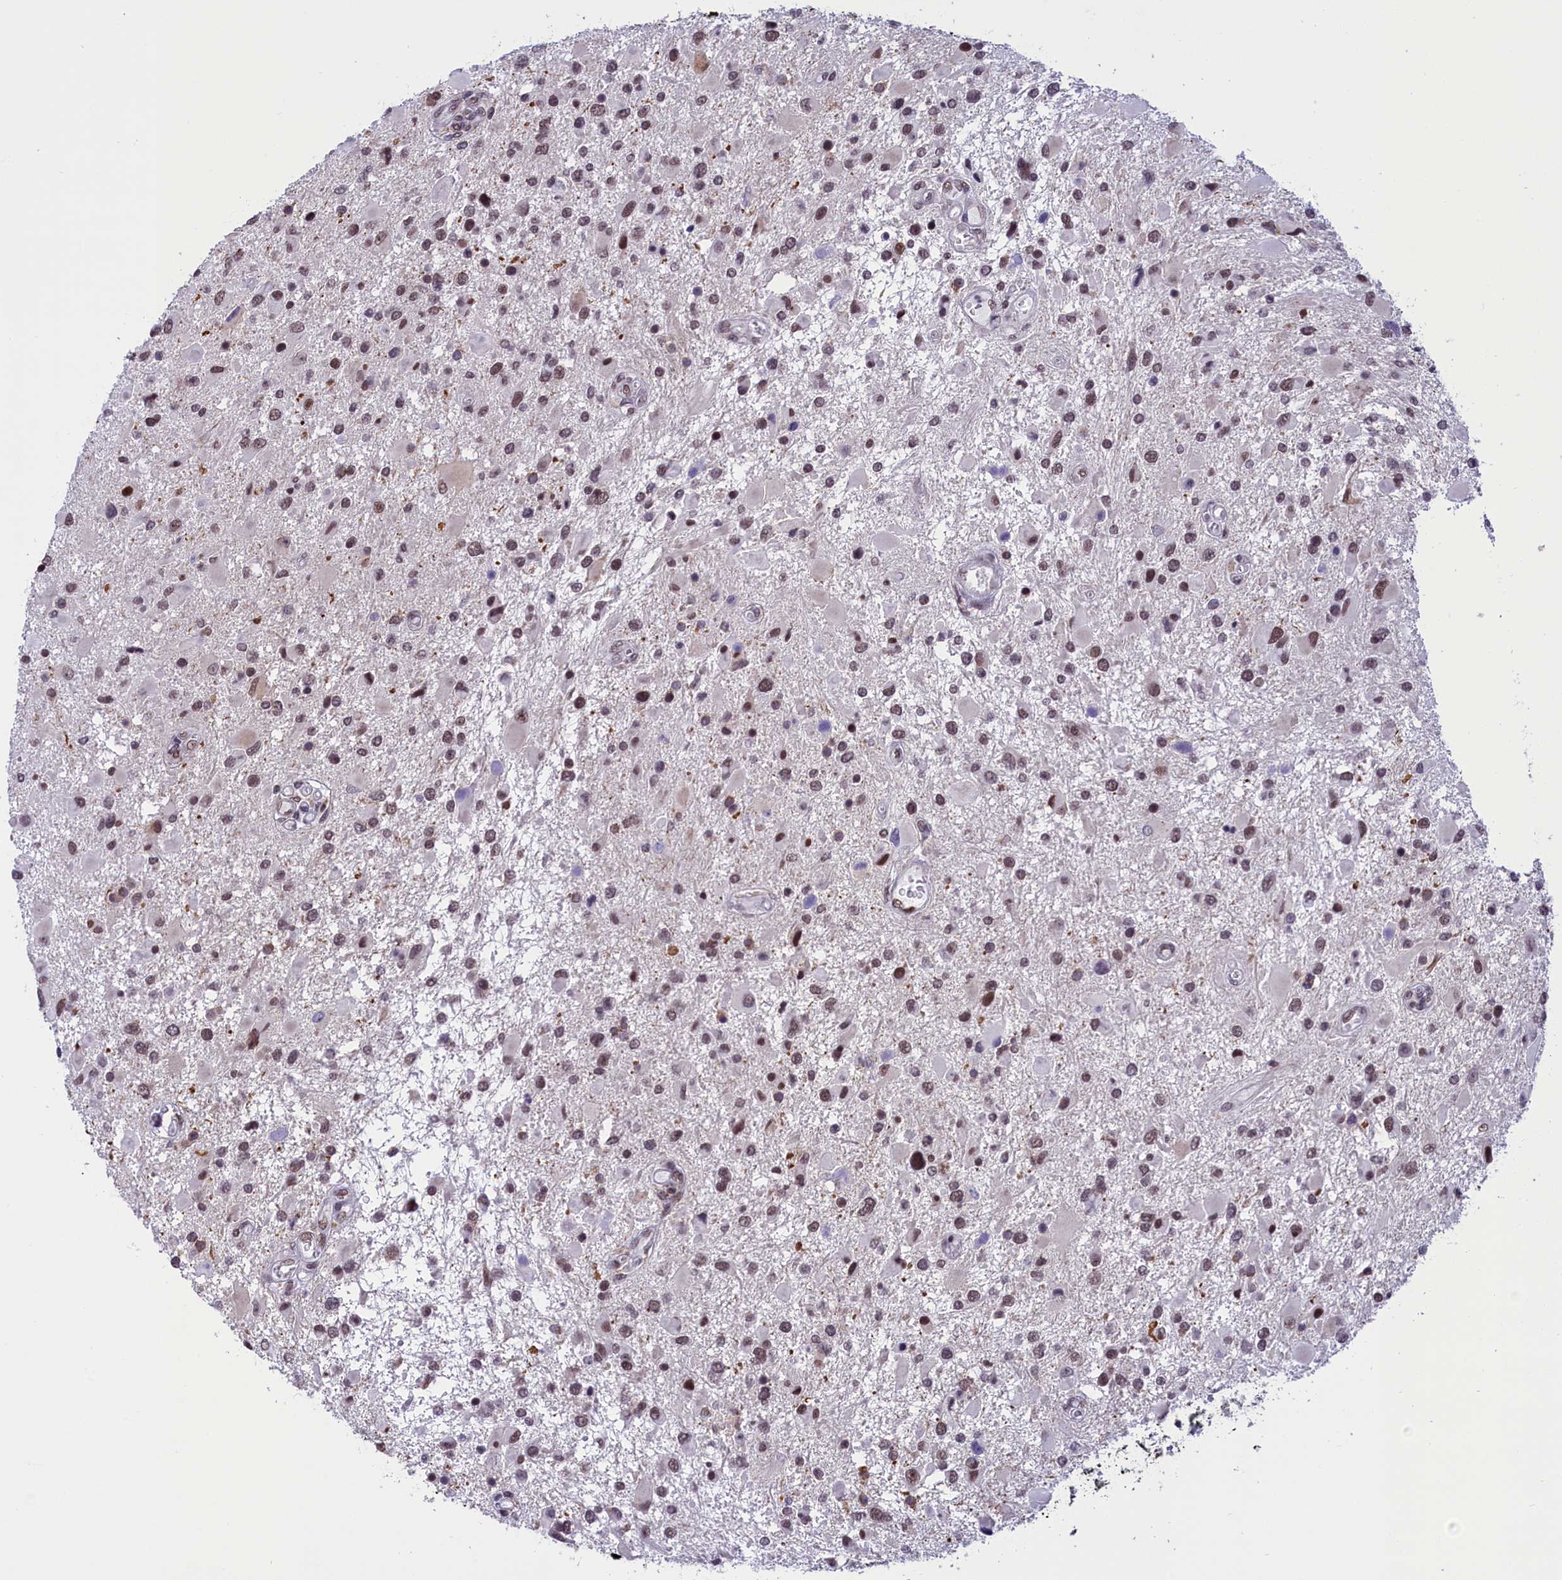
{"staining": {"intensity": "moderate", "quantity": ">75%", "location": "nuclear"}, "tissue": "glioma", "cell_type": "Tumor cells", "image_type": "cancer", "snomed": [{"axis": "morphology", "description": "Glioma, malignant, High grade"}, {"axis": "topography", "description": "Brain"}], "caption": "There is medium levels of moderate nuclear positivity in tumor cells of glioma, as demonstrated by immunohistochemical staining (brown color).", "gene": "CDYL2", "patient": {"sex": "male", "age": 53}}